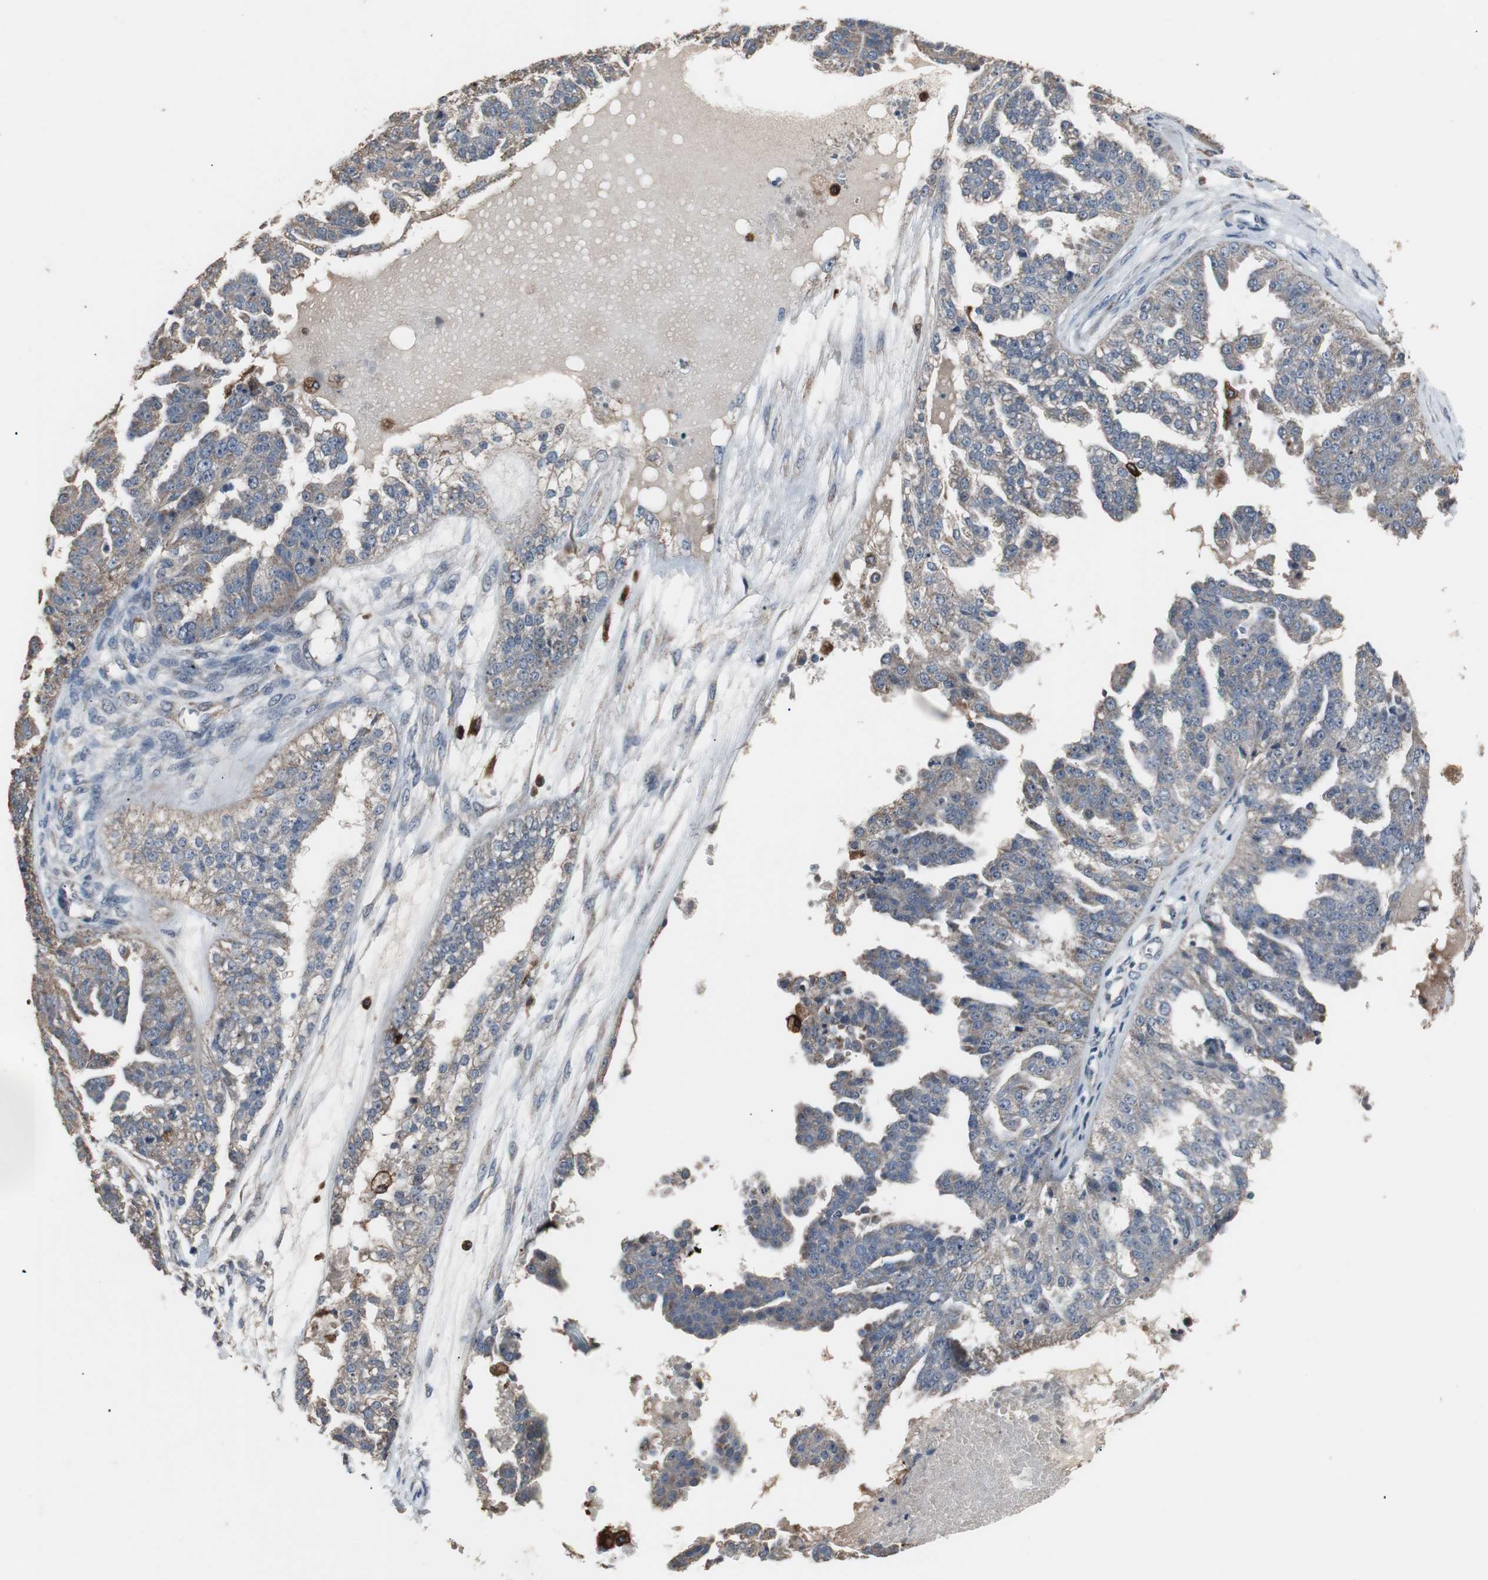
{"staining": {"intensity": "weak", "quantity": ">75%", "location": "cytoplasmic/membranous"}, "tissue": "ovarian cancer", "cell_type": "Tumor cells", "image_type": "cancer", "snomed": [{"axis": "morphology", "description": "Carcinoma, NOS"}, {"axis": "topography", "description": "Soft tissue"}, {"axis": "topography", "description": "Ovary"}], "caption": "IHC (DAB) staining of carcinoma (ovarian) displays weak cytoplasmic/membranous protein expression in approximately >75% of tumor cells.", "gene": "NCF2", "patient": {"sex": "female", "age": 54}}